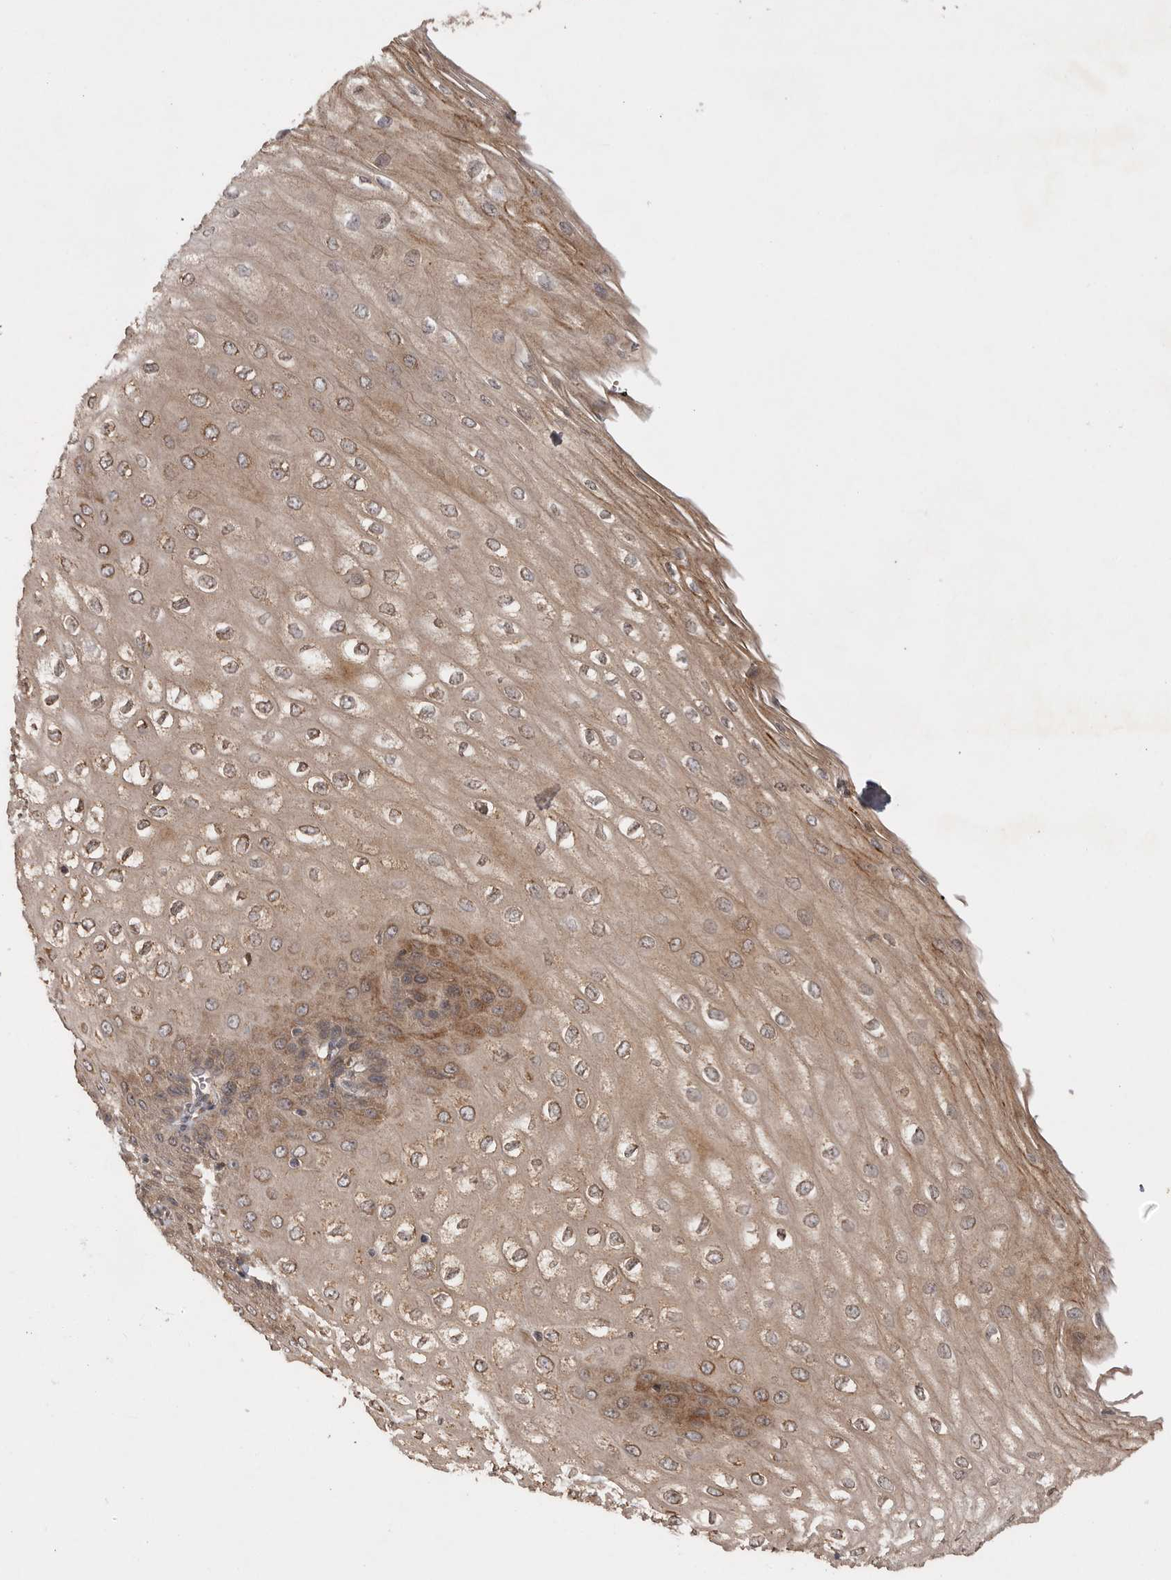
{"staining": {"intensity": "moderate", "quantity": ">75%", "location": "cytoplasmic/membranous"}, "tissue": "esophagus", "cell_type": "Squamous epithelial cells", "image_type": "normal", "snomed": [{"axis": "morphology", "description": "Normal tissue, NOS"}, {"axis": "topography", "description": "Esophagus"}], "caption": "Moderate cytoplasmic/membranous protein expression is present in approximately >75% of squamous epithelial cells in esophagus. Immunohistochemistry stains the protein of interest in brown and the nuclei are stained blue.", "gene": "VN1R4", "patient": {"sex": "male", "age": 60}}